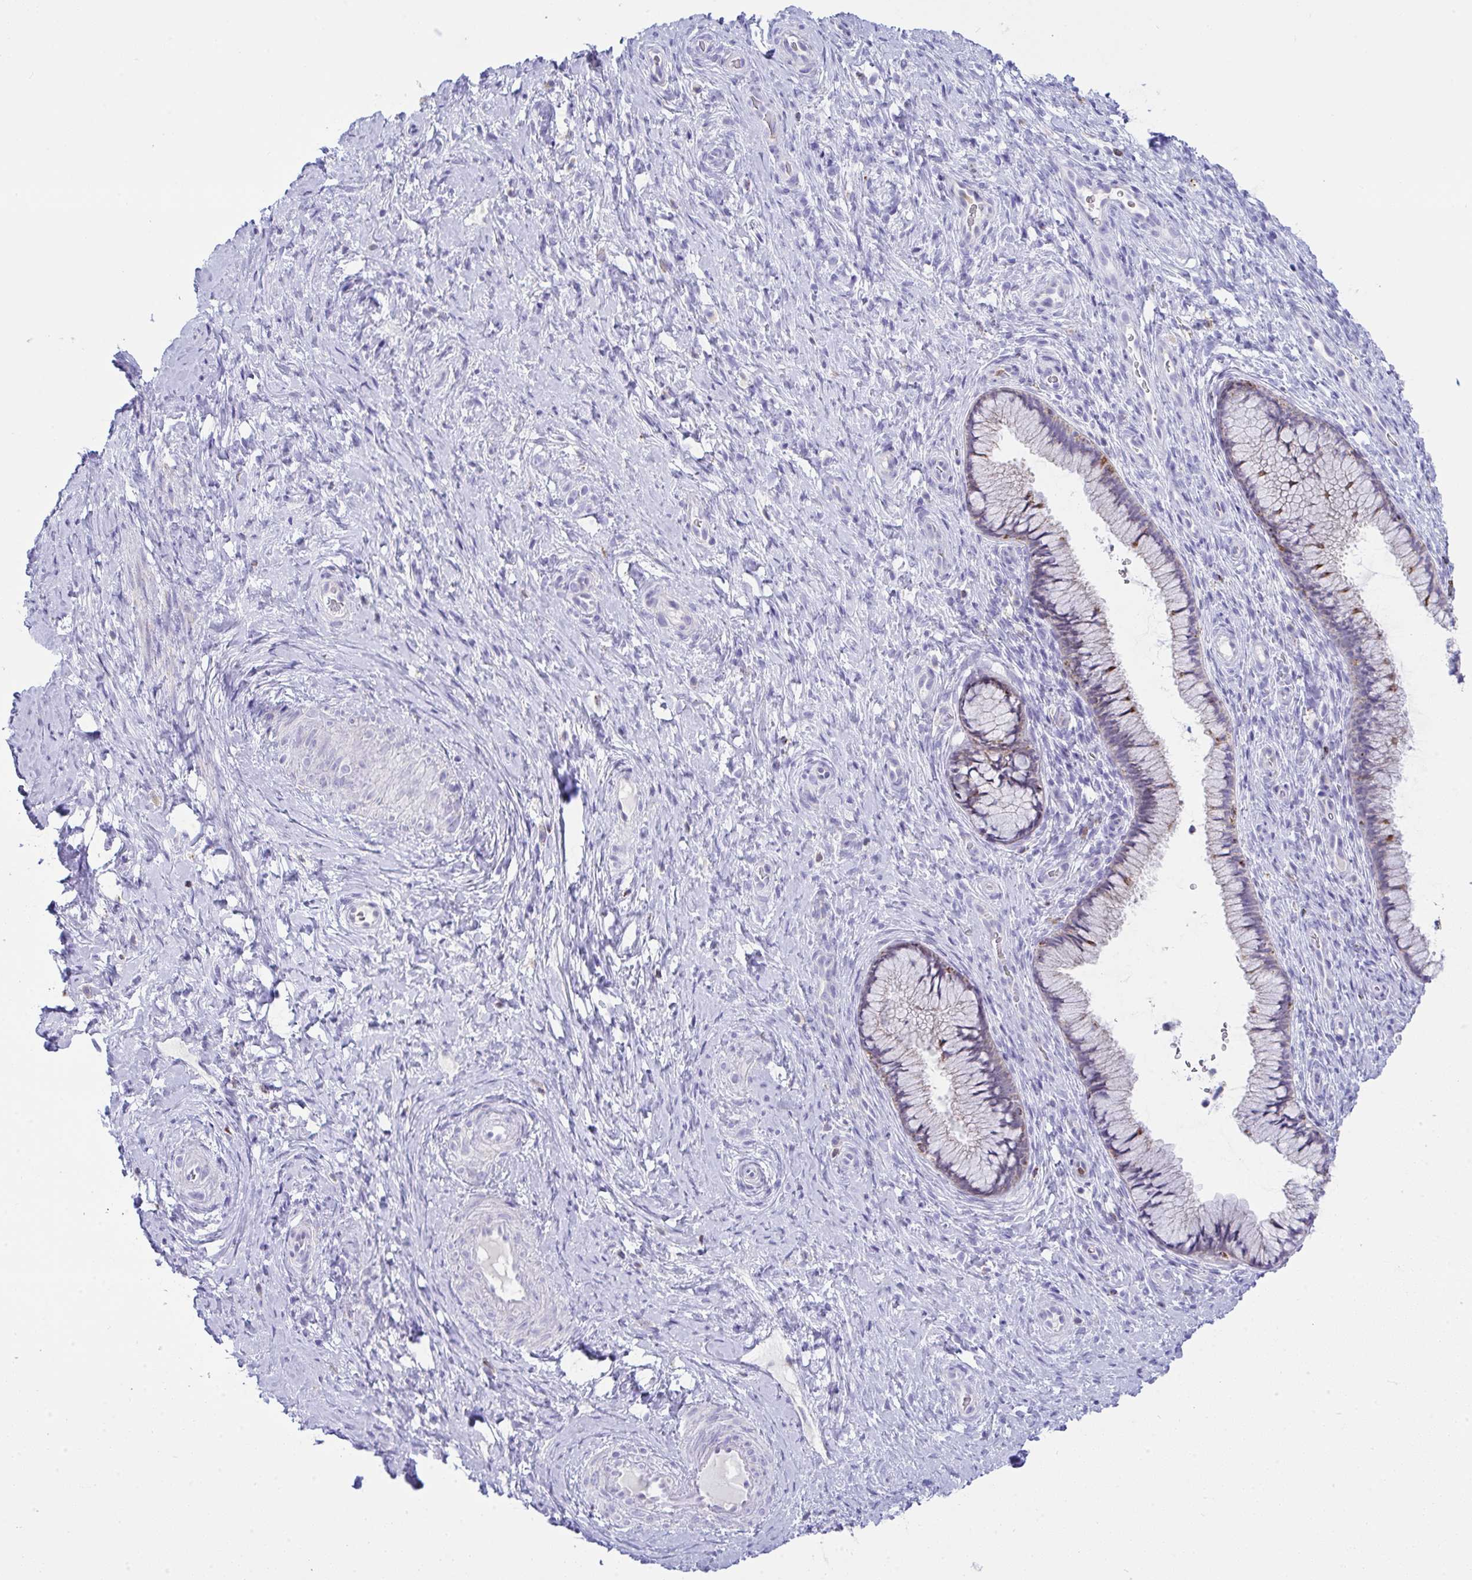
{"staining": {"intensity": "weak", "quantity": "<25%", "location": "cytoplasmic/membranous"}, "tissue": "cervix", "cell_type": "Glandular cells", "image_type": "normal", "snomed": [{"axis": "morphology", "description": "Normal tissue, NOS"}, {"axis": "topography", "description": "Cervix"}], "caption": "The histopathology image exhibits no staining of glandular cells in unremarkable cervix. (Immunohistochemistry (ihc), brightfield microscopy, high magnification).", "gene": "PLA2G12B", "patient": {"sex": "female", "age": 34}}